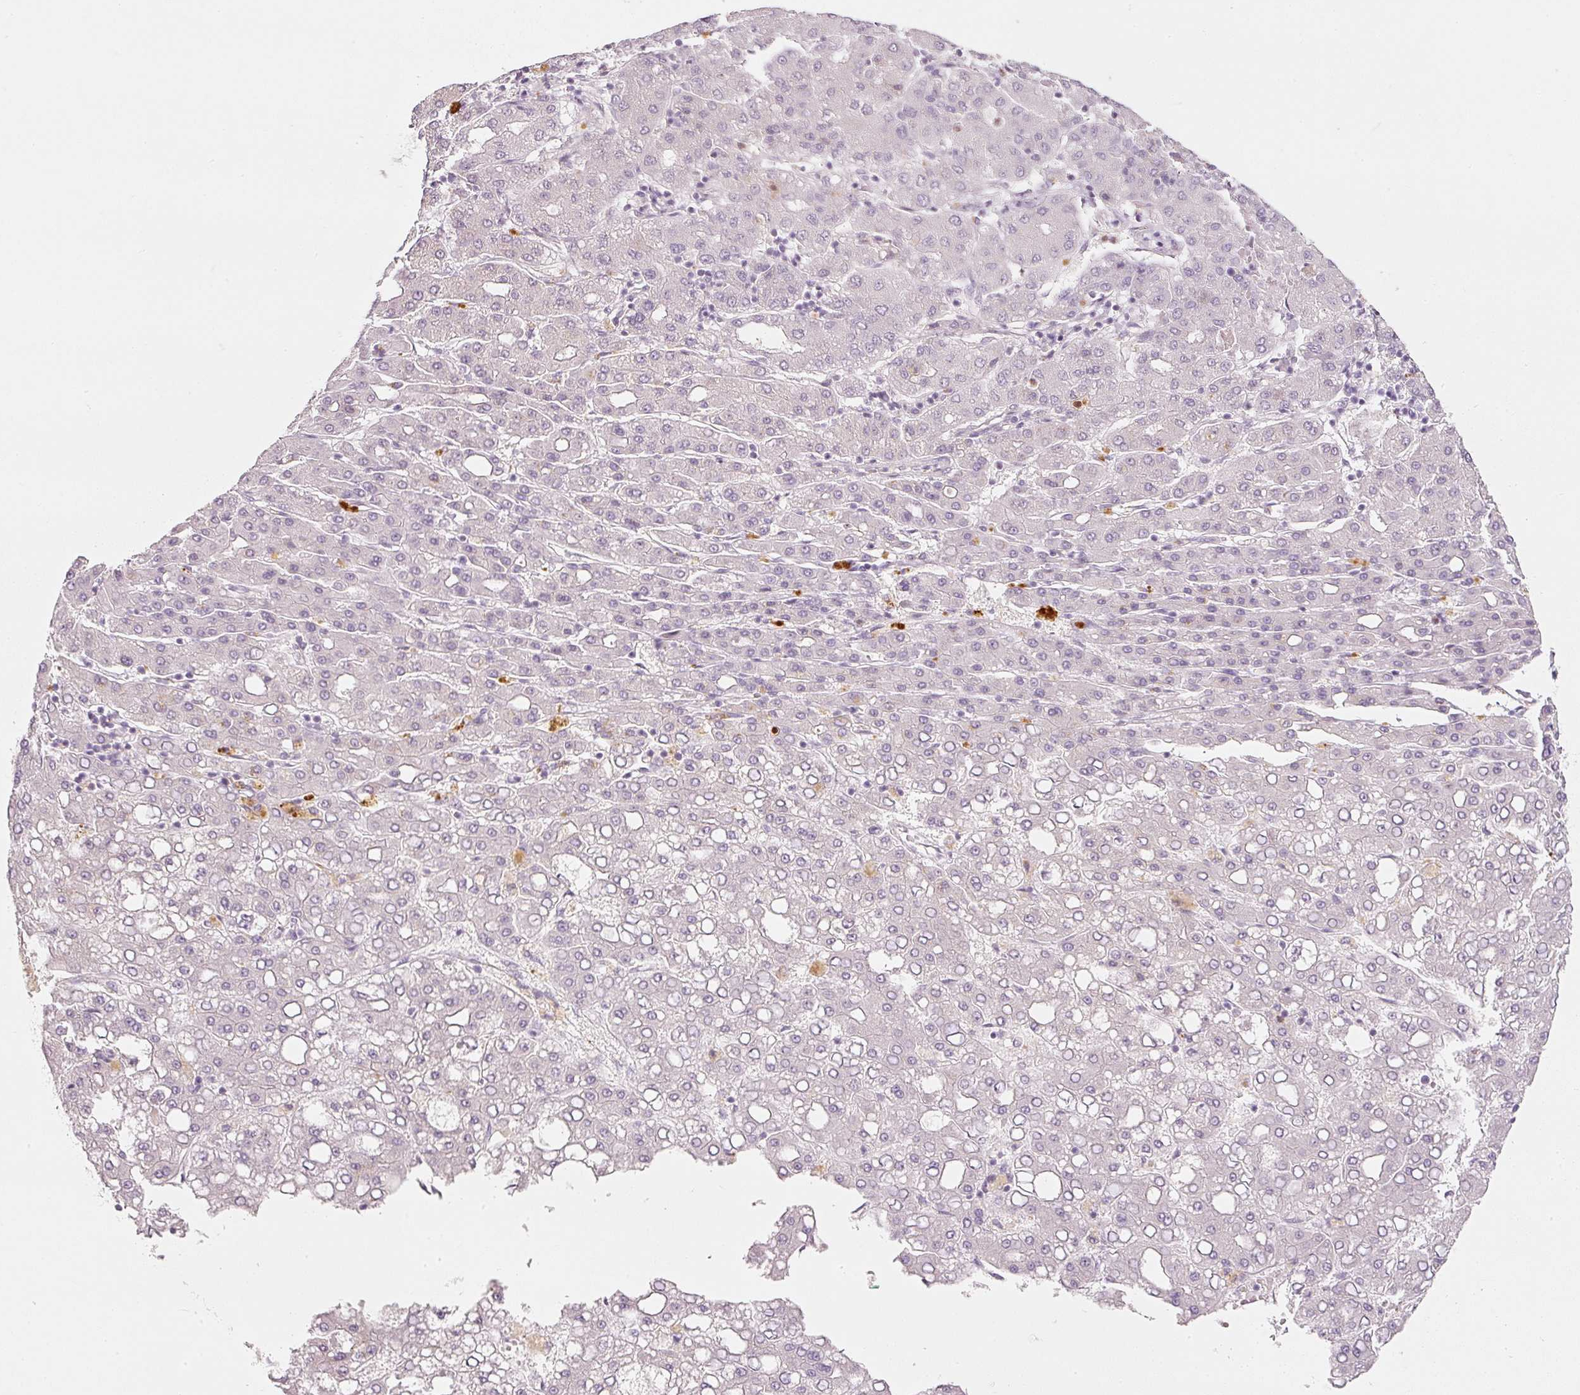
{"staining": {"intensity": "negative", "quantity": "none", "location": "none"}, "tissue": "liver cancer", "cell_type": "Tumor cells", "image_type": "cancer", "snomed": [{"axis": "morphology", "description": "Carcinoma, Hepatocellular, NOS"}, {"axis": "topography", "description": "Liver"}], "caption": "This is an IHC micrograph of human liver cancer (hepatocellular carcinoma). There is no expression in tumor cells.", "gene": "LECT2", "patient": {"sex": "male", "age": 65}}